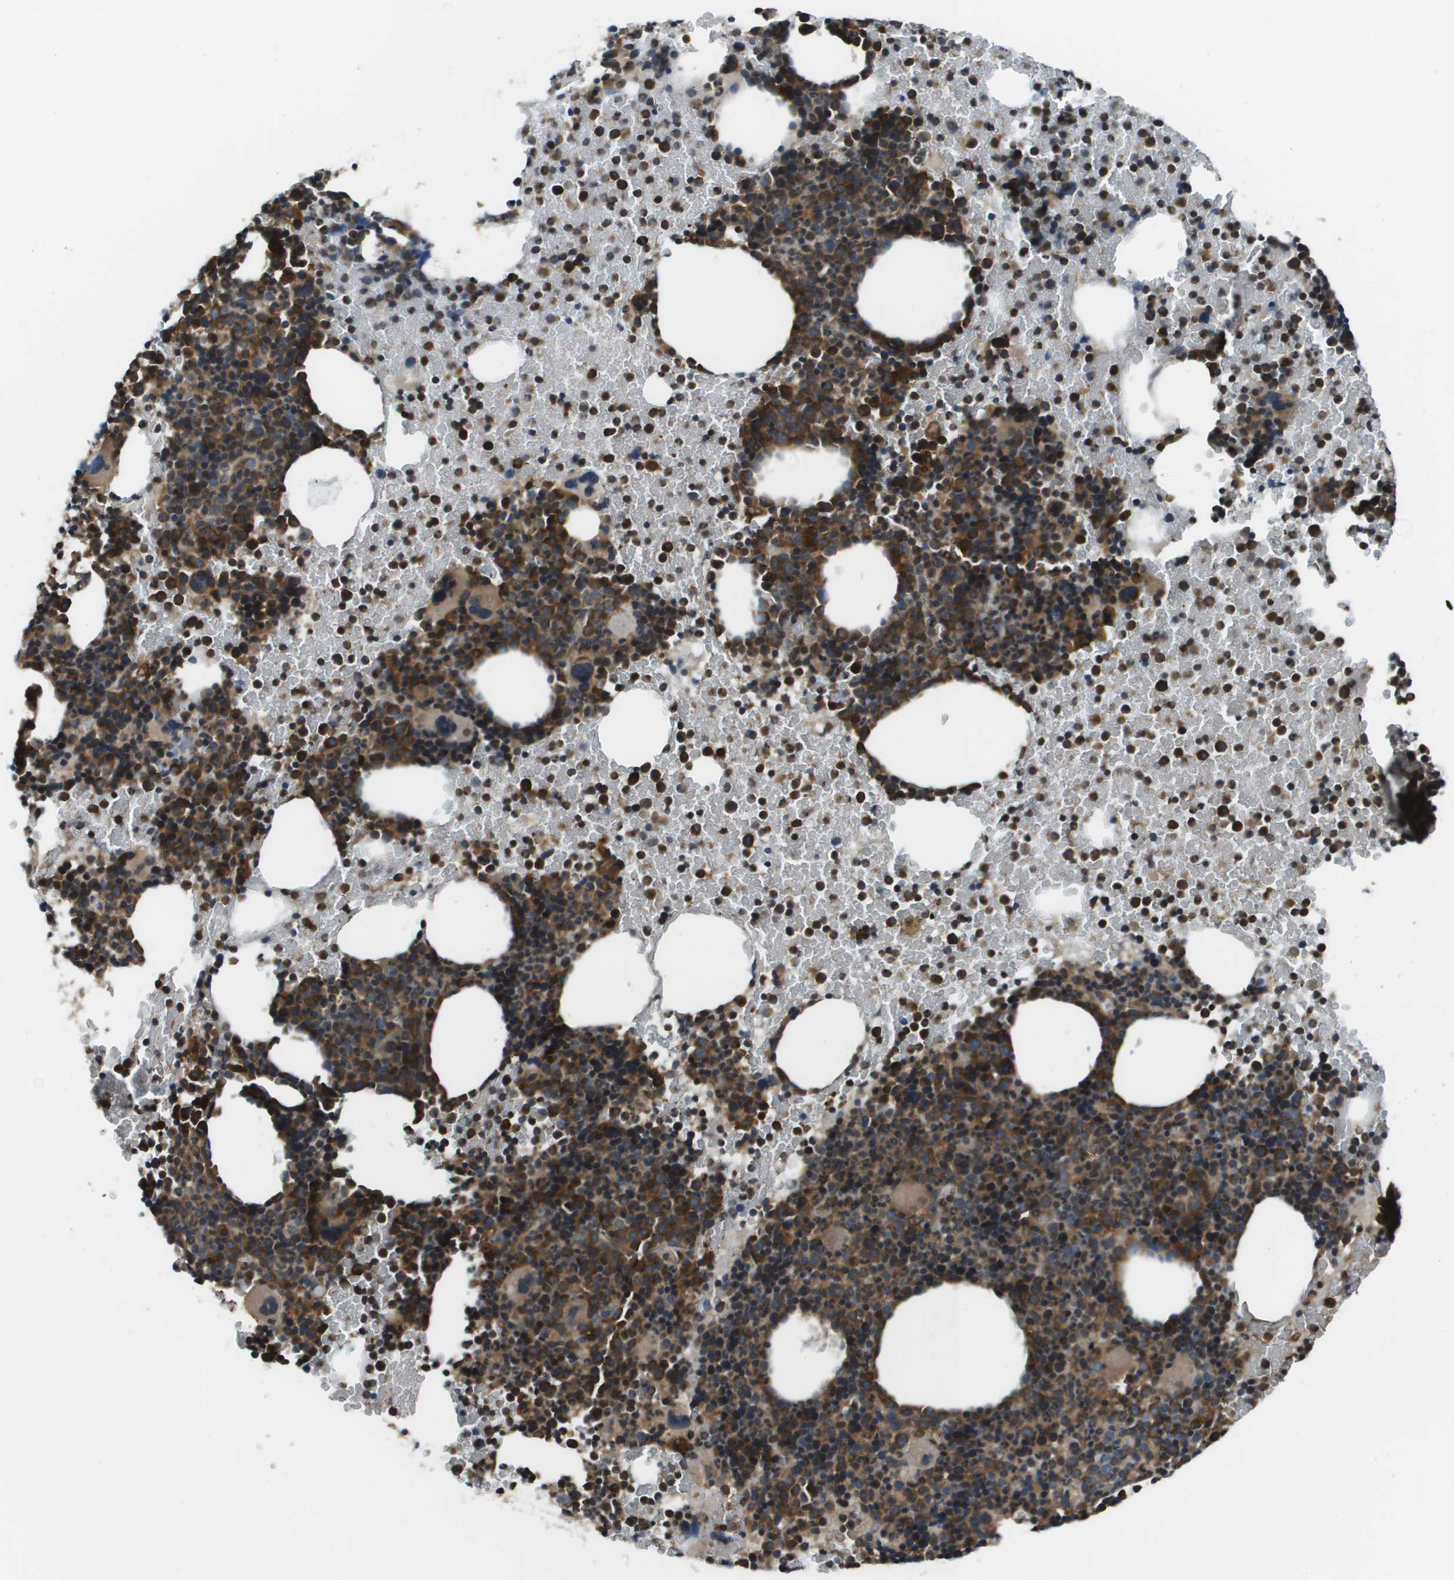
{"staining": {"intensity": "strong", "quantity": "25%-75%", "location": "cytoplasmic/membranous"}, "tissue": "bone marrow", "cell_type": "Hematopoietic cells", "image_type": "normal", "snomed": [{"axis": "morphology", "description": "Normal tissue, NOS"}, {"axis": "morphology", "description": "Inflammation, NOS"}, {"axis": "topography", "description": "Bone marrow"}], "caption": "Immunohistochemical staining of normal bone marrow shows strong cytoplasmic/membranous protein staining in approximately 25%-75% of hematopoietic cells. Nuclei are stained in blue.", "gene": "EIF3B", "patient": {"sex": "male", "age": 72}}